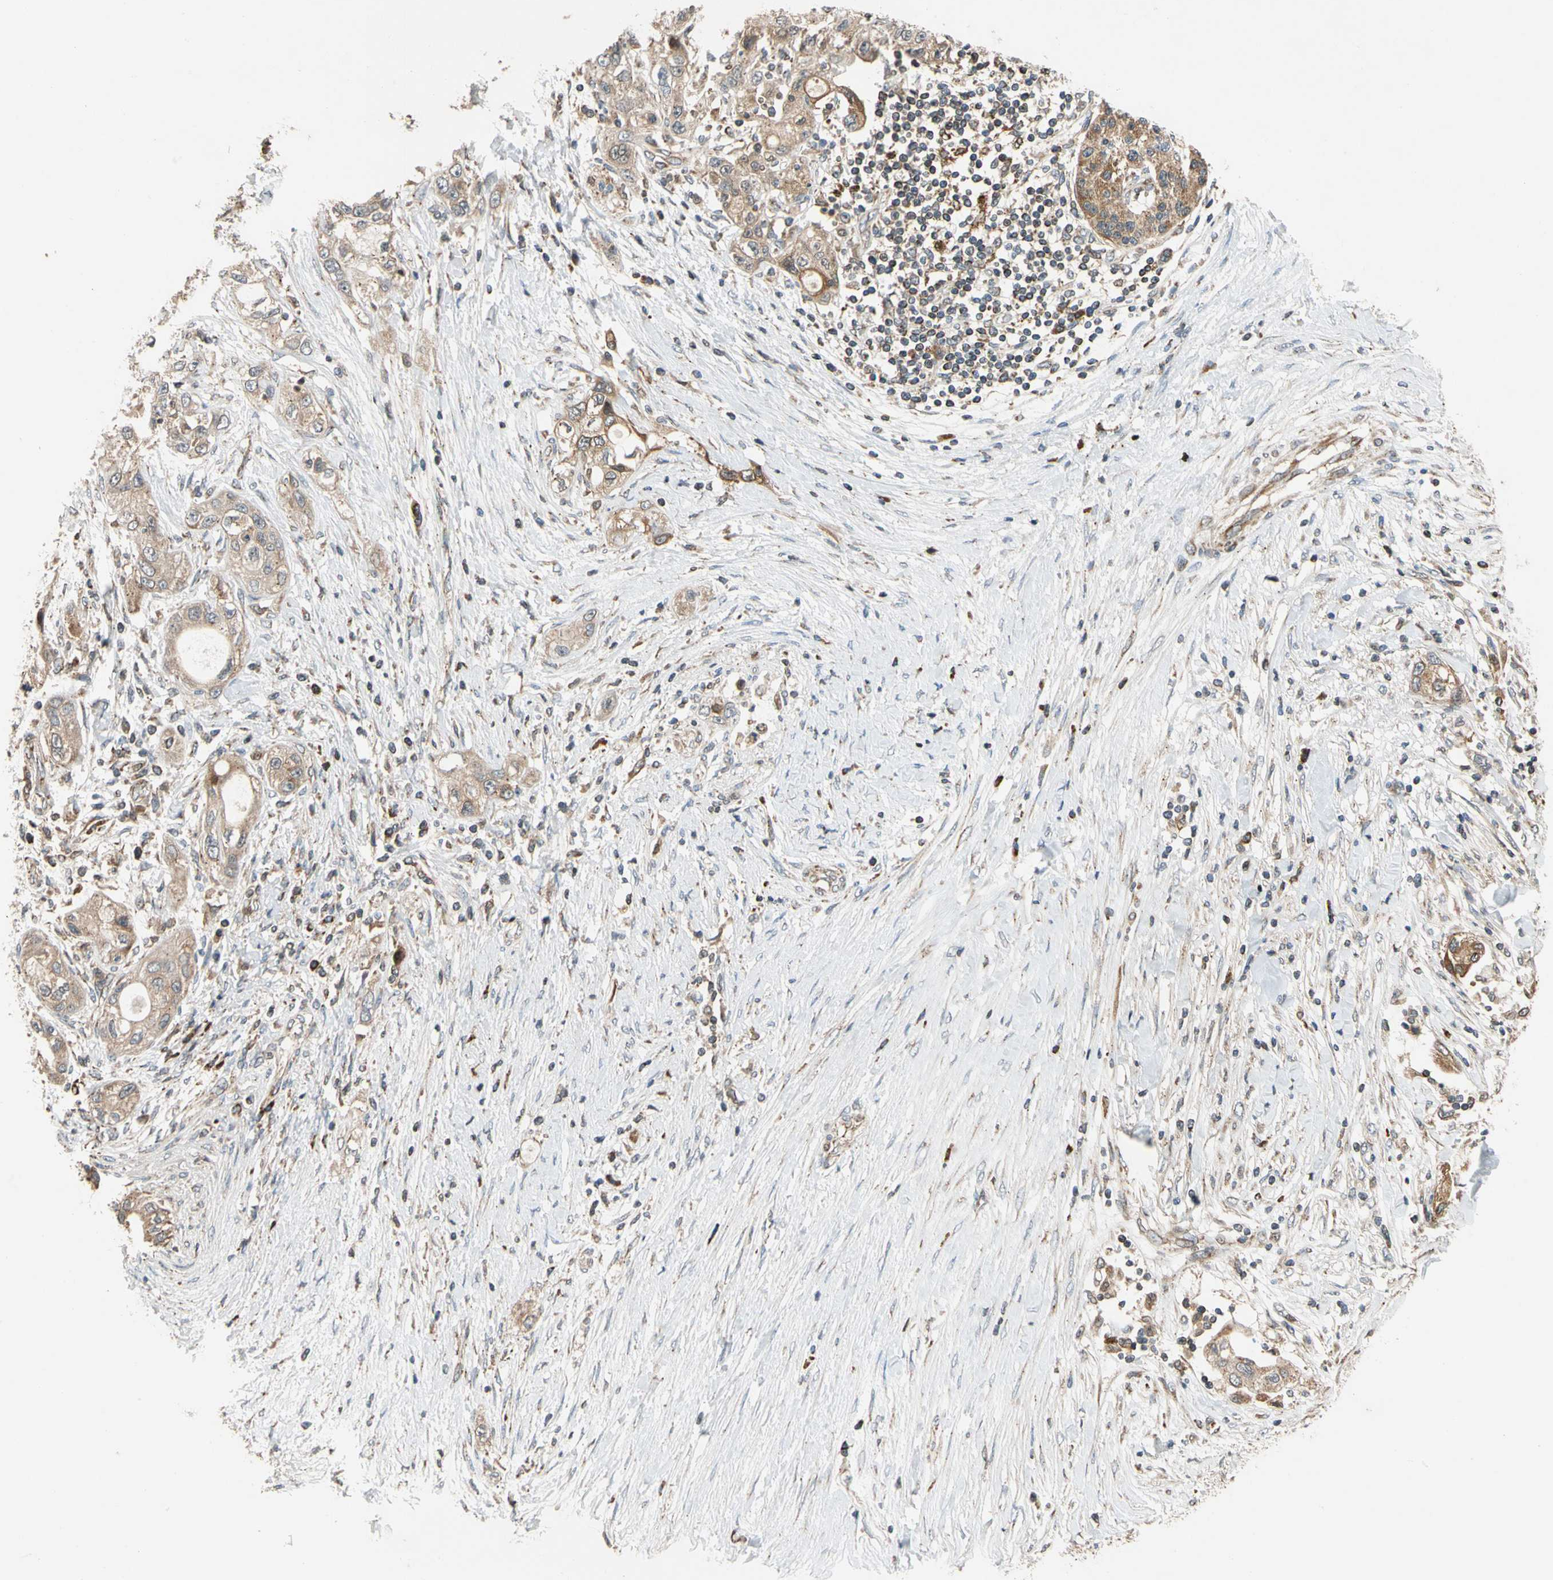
{"staining": {"intensity": "weak", "quantity": "25%-75%", "location": "cytoplasmic/membranous"}, "tissue": "pancreatic cancer", "cell_type": "Tumor cells", "image_type": "cancer", "snomed": [{"axis": "morphology", "description": "Adenocarcinoma, NOS"}, {"axis": "topography", "description": "Pancreas"}], "caption": "The micrograph shows immunohistochemical staining of pancreatic cancer (adenocarcinoma). There is weak cytoplasmic/membranous expression is seen in approximately 25%-75% of tumor cells.", "gene": "IP6K2", "patient": {"sex": "female", "age": 70}}